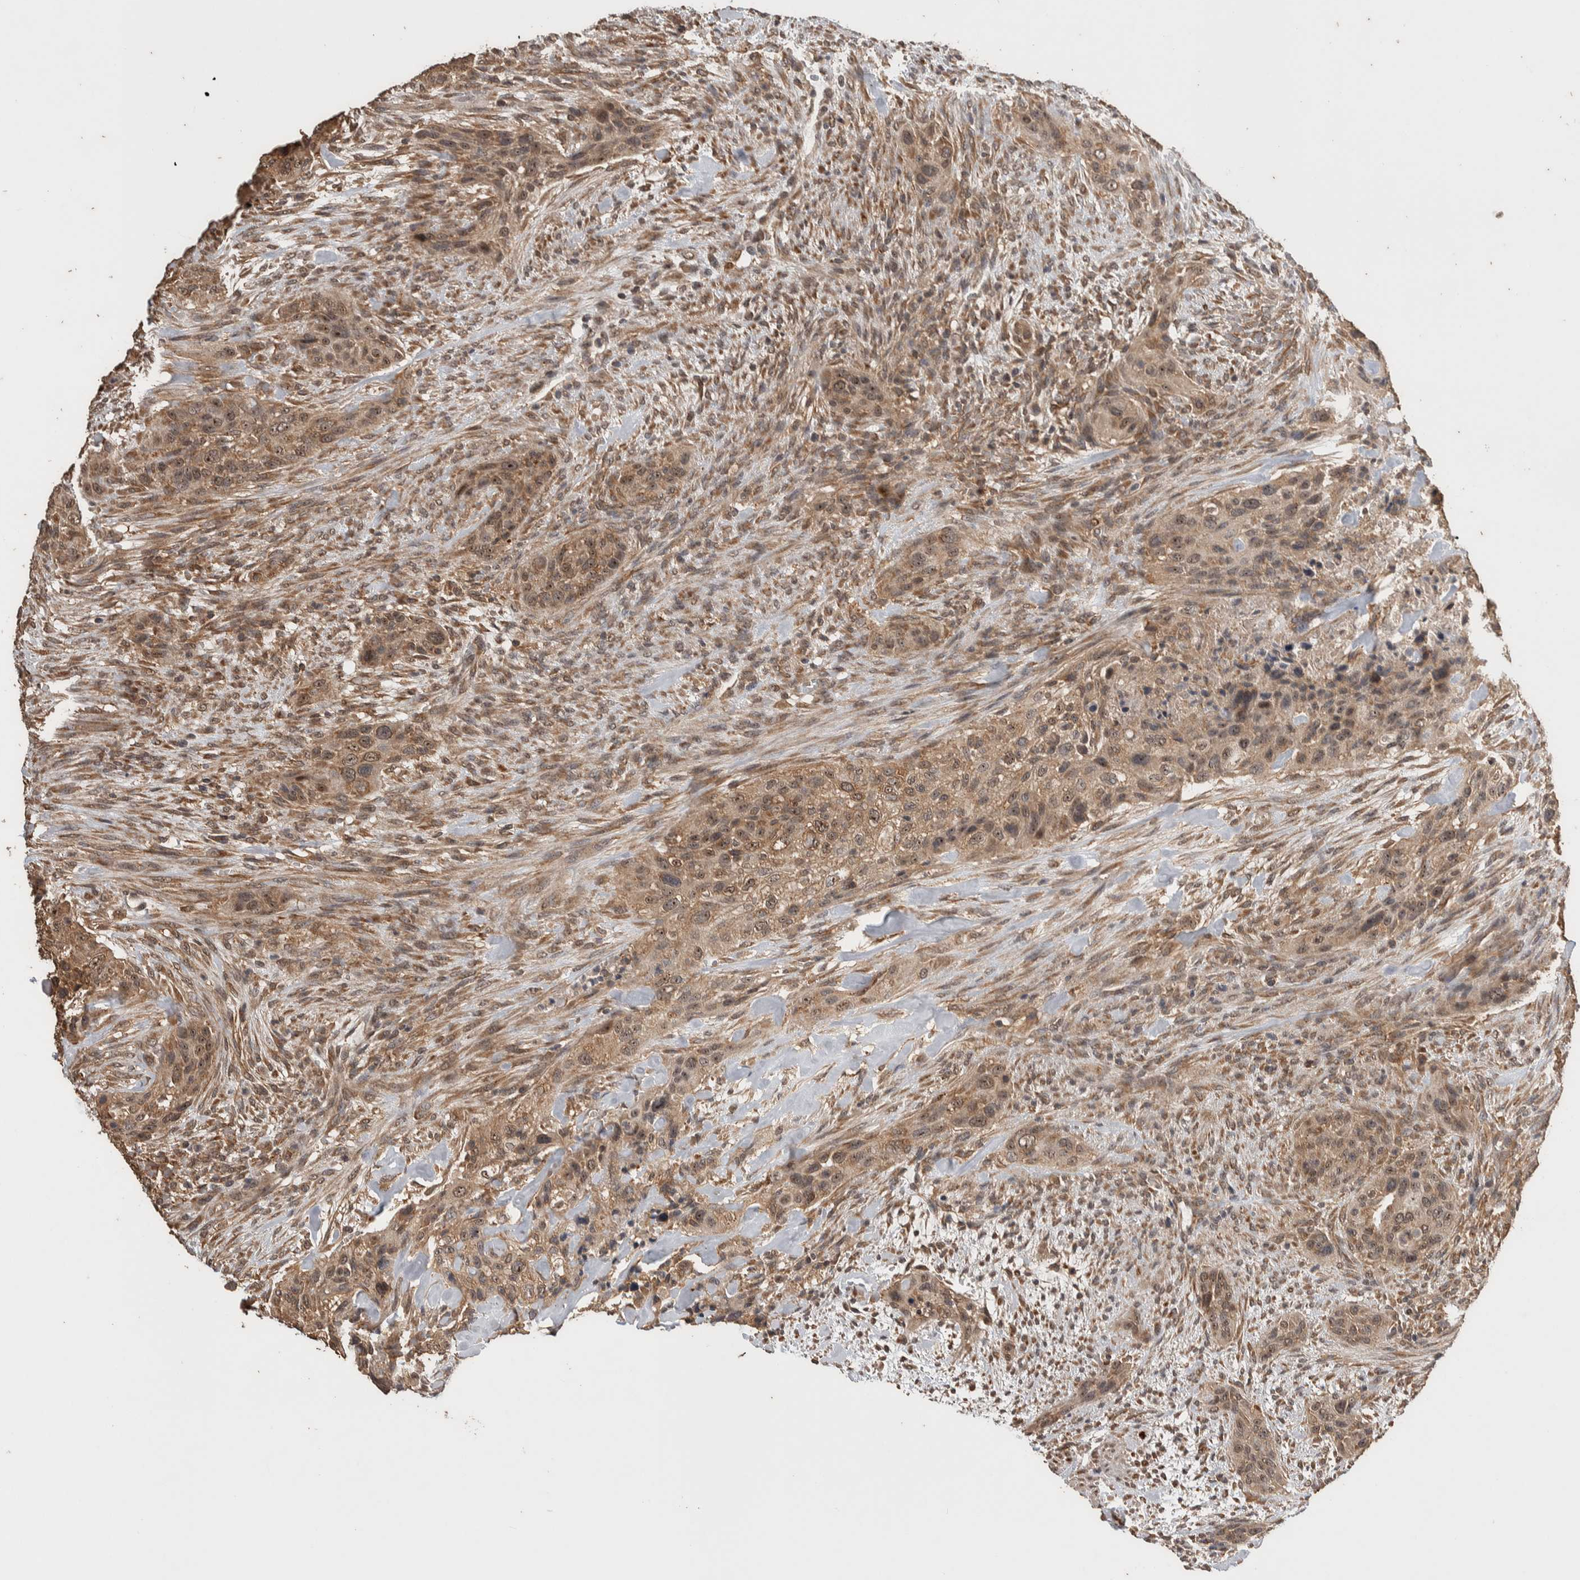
{"staining": {"intensity": "weak", "quantity": ">75%", "location": "cytoplasmic/membranous,nuclear"}, "tissue": "urothelial cancer", "cell_type": "Tumor cells", "image_type": "cancer", "snomed": [{"axis": "morphology", "description": "Urothelial carcinoma, High grade"}, {"axis": "topography", "description": "Urinary bladder"}], "caption": "Immunohistochemical staining of human urothelial cancer demonstrates weak cytoplasmic/membranous and nuclear protein staining in approximately >75% of tumor cells. (Stains: DAB in brown, nuclei in blue, Microscopy: brightfield microscopy at high magnification).", "gene": "DVL2", "patient": {"sex": "male", "age": 35}}